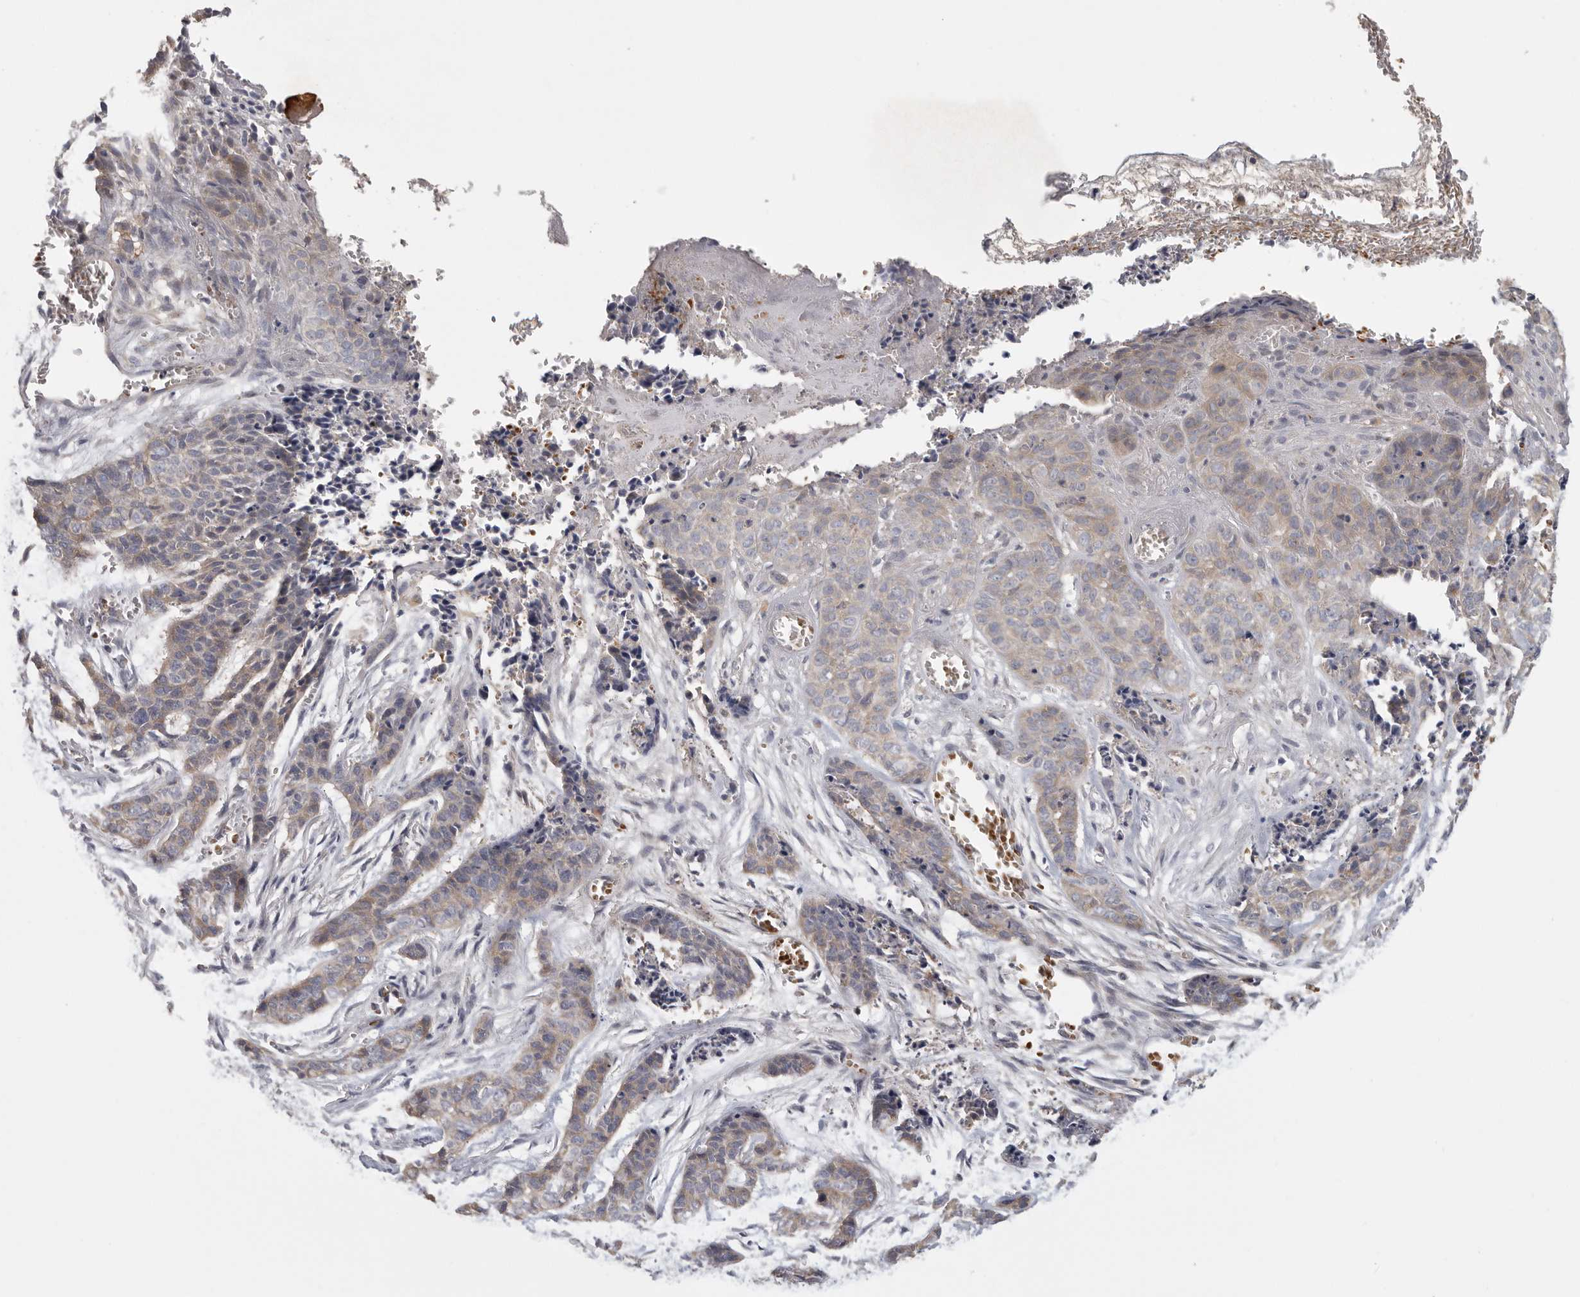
{"staining": {"intensity": "weak", "quantity": "25%-75%", "location": "cytoplasmic/membranous"}, "tissue": "skin cancer", "cell_type": "Tumor cells", "image_type": "cancer", "snomed": [{"axis": "morphology", "description": "Basal cell carcinoma"}, {"axis": "topography", "description": "Skin"}], "caption": "Immunohistochemical staining of skin cancer demonstrates weak cytoplasmic/membranous protein staining in approximately 25%-75% of tumor cells. The staining was performed using DAB (3,3'-diaminobenzidine) to visualize the protein expression in brown, while the nuclei were stained in blue with hematoxylin (Magnification: 20x).", "gene": "CFAP298", "patient": {"sex": "female", "age": 64}}